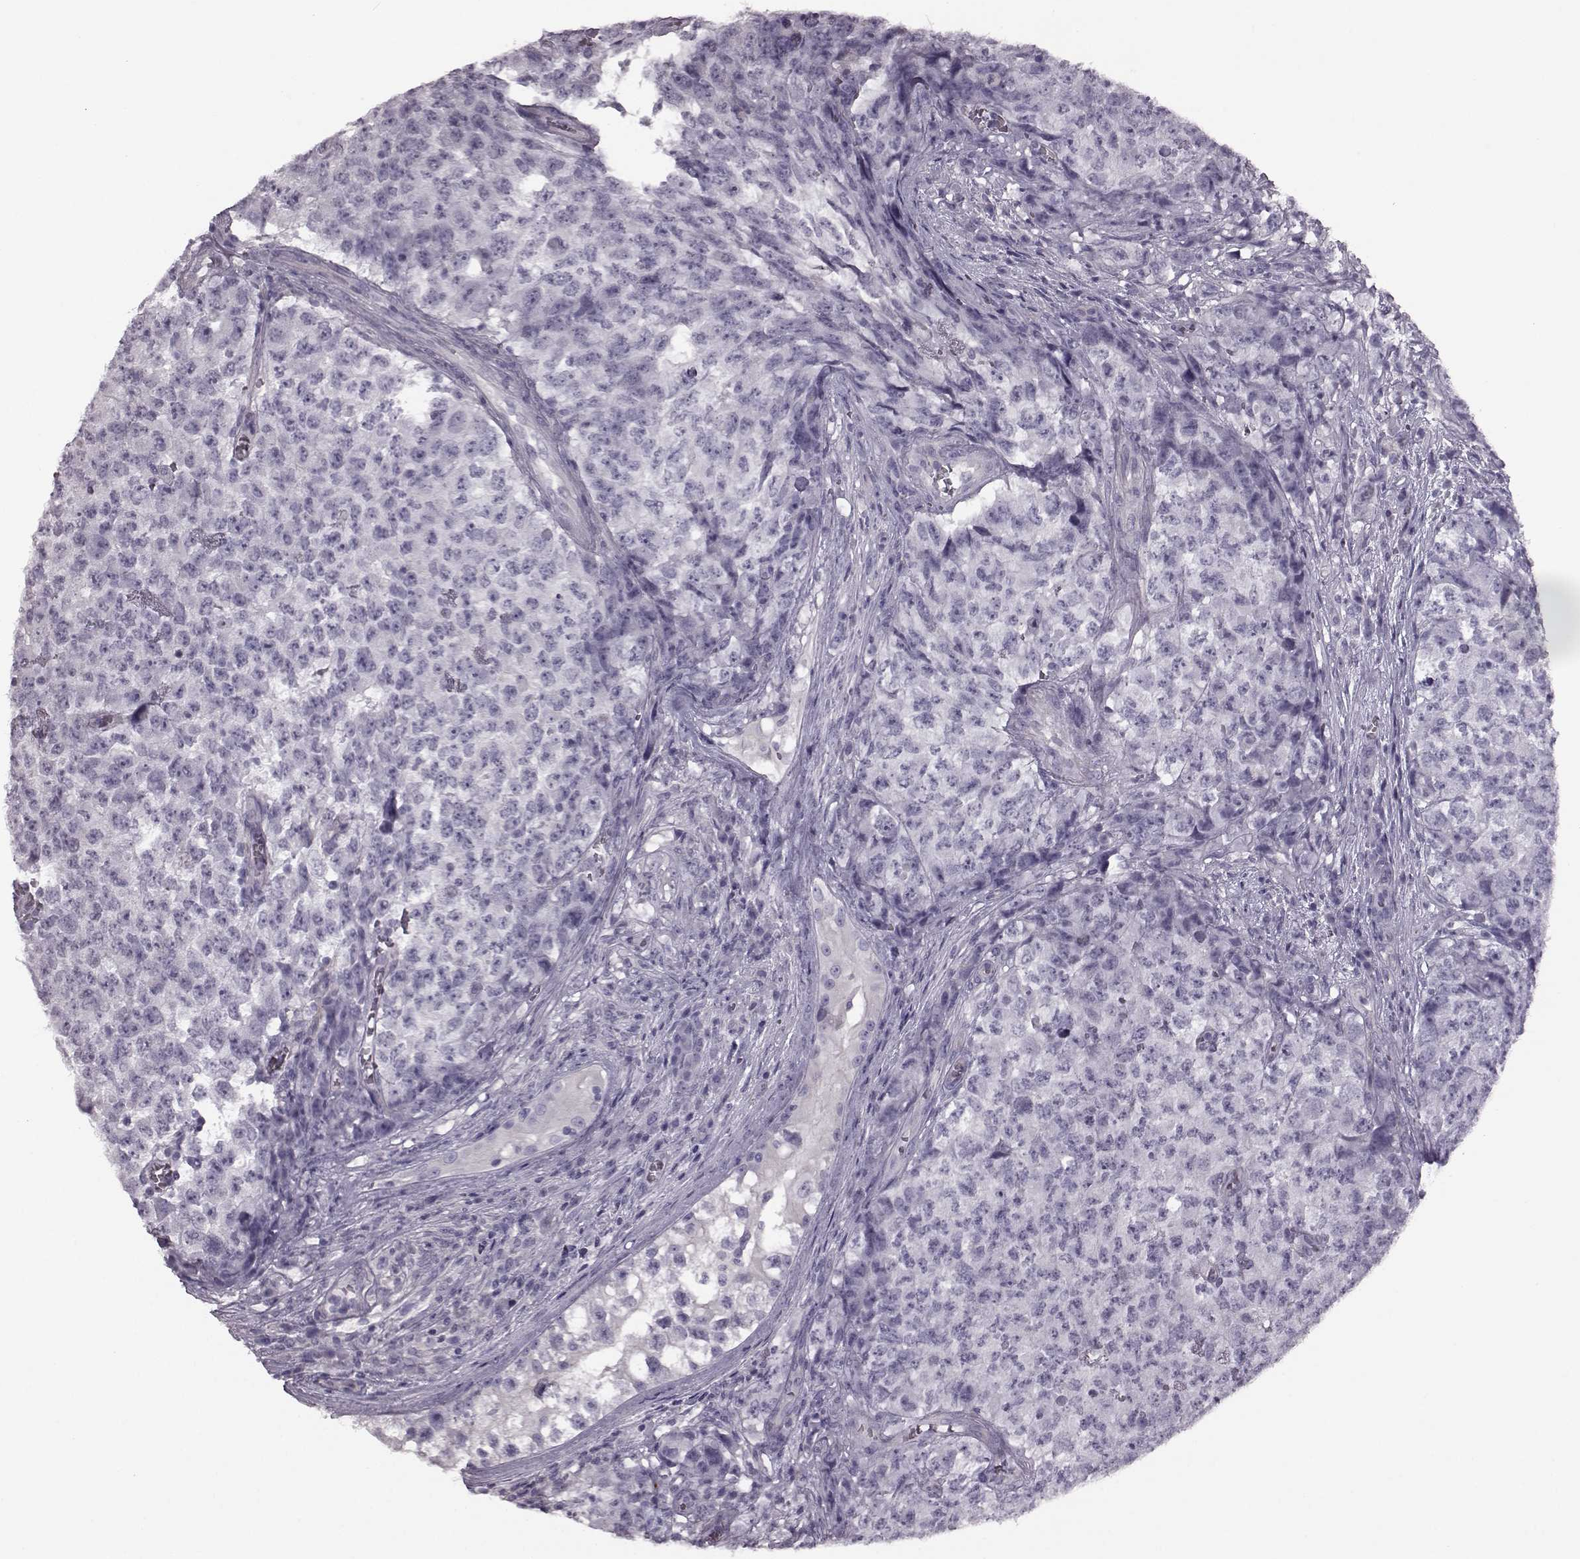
{"staining": {"intensity": "negative", "quantity": "none", "location": "none"}, "tissue": "testis cancer", "cell_type": "Tumor cells", "image_type": "cancer", "snomed": [{"axis": "morphology", "description": "Carcinoma, Embryonal, NOS"}, {"axis": "topography", "description": "Testis"}], "caption": "This photomicrograph is of testis cancer stained with immunohistochemistry (IHC) to label a protein in brown with the nuclei are counter-stained blue. There is no positivity in tumor cells.", "gene": "SNTG1", "patient": {"sex": "male", "age": 23}}